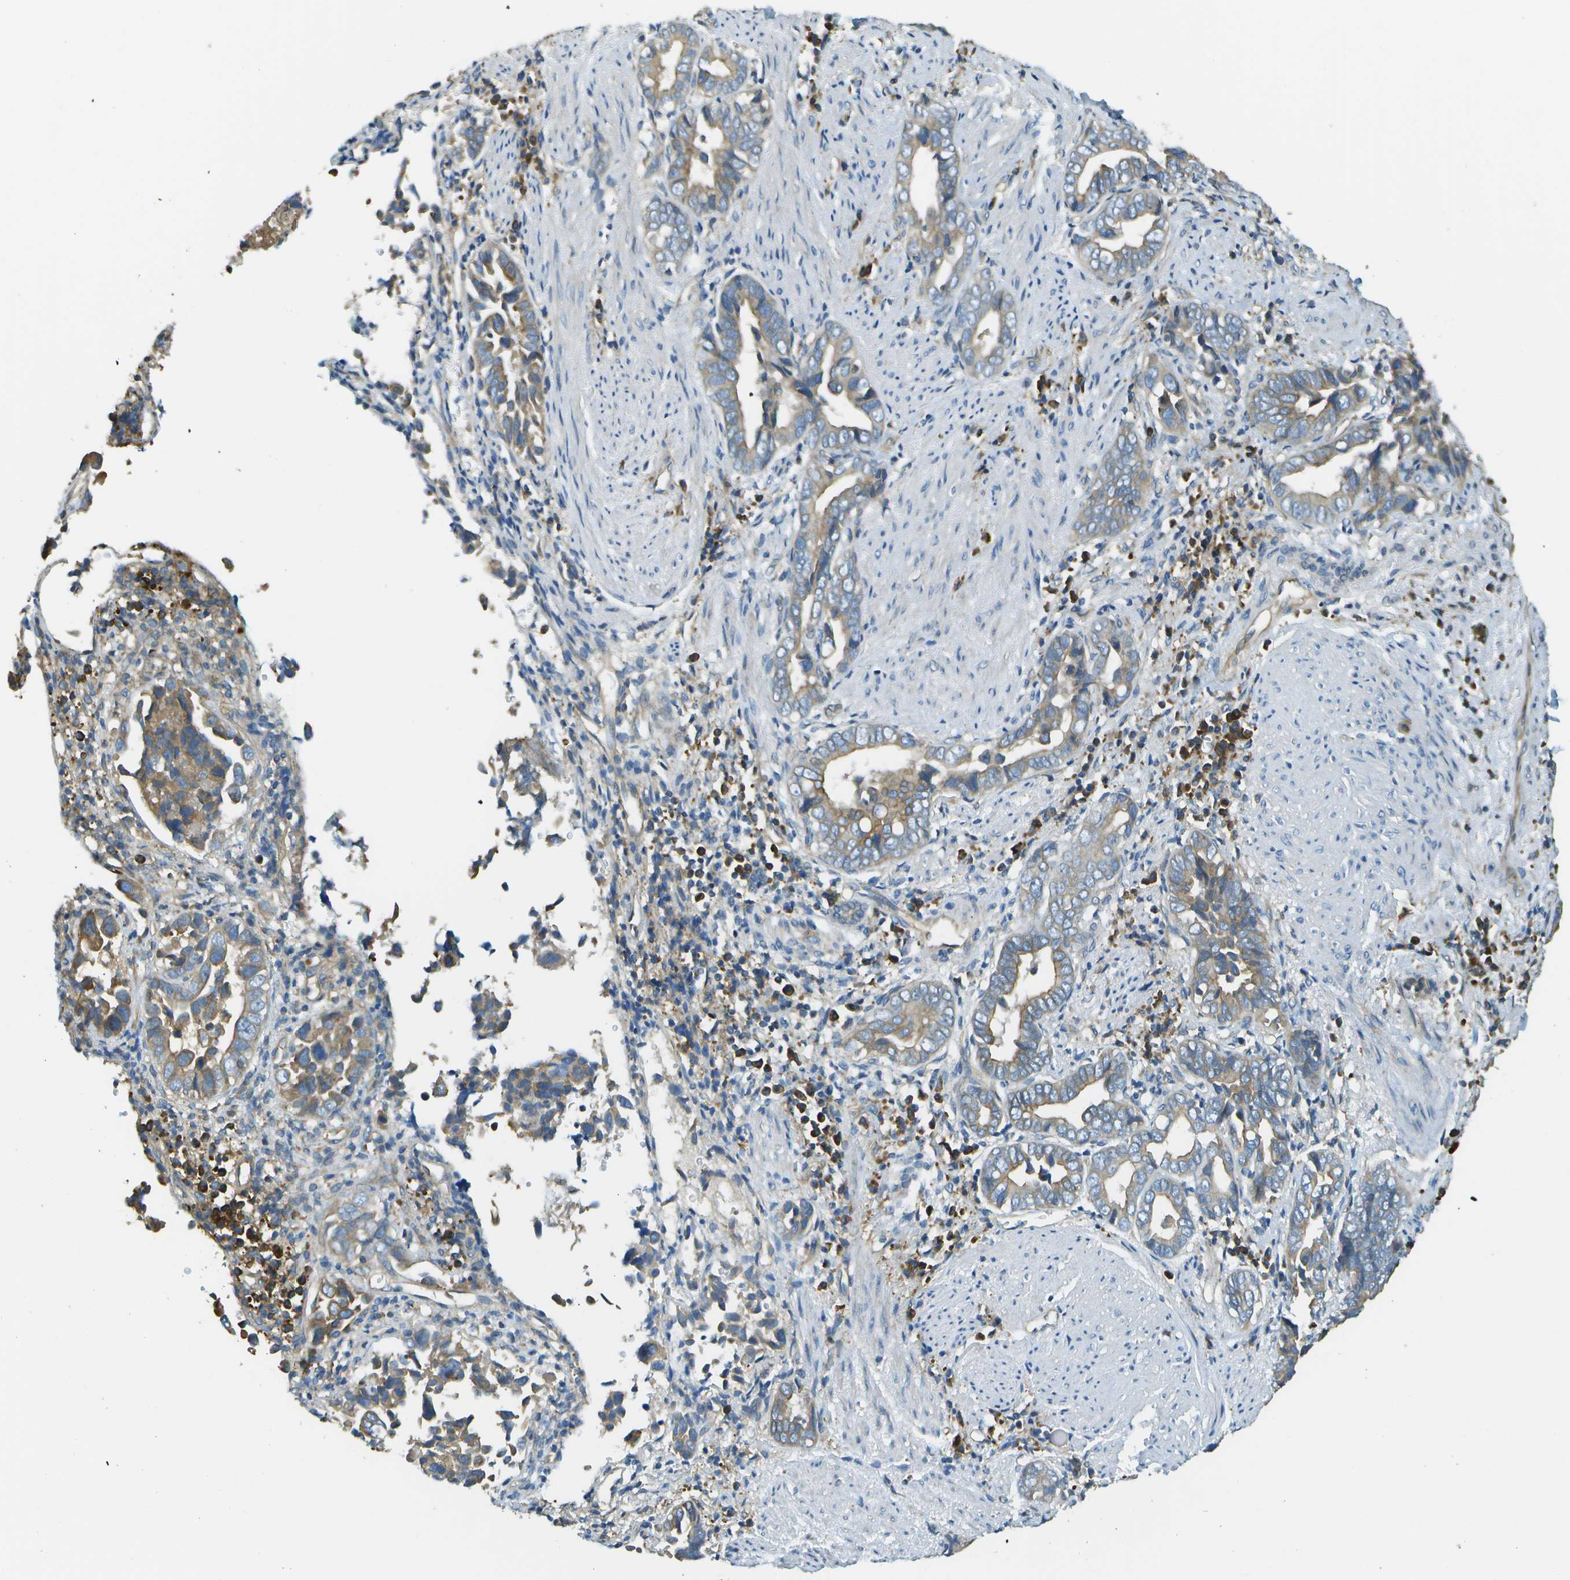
{"staining": {"intensity": "moderate", "quantity": "25%-75%", "location": "cytoplasmic/membranous"}, "tissue": "liver cancer", "cell_type": "Tumor cells", "image_type": "cancer", "snomed": [{"axis": "morphology", "description": "Cholangiocarcinoma"}, {"axis": "topography", "description": "Liver"}], "caption": "Cholangiocarcinoma (liver) tissue reveals moderate cytoplasmic/membranous staining in approximately 25%-75% of tumor cells", "gene": "DNAJB11", "patient": {"sex": "female", "age": 79}}